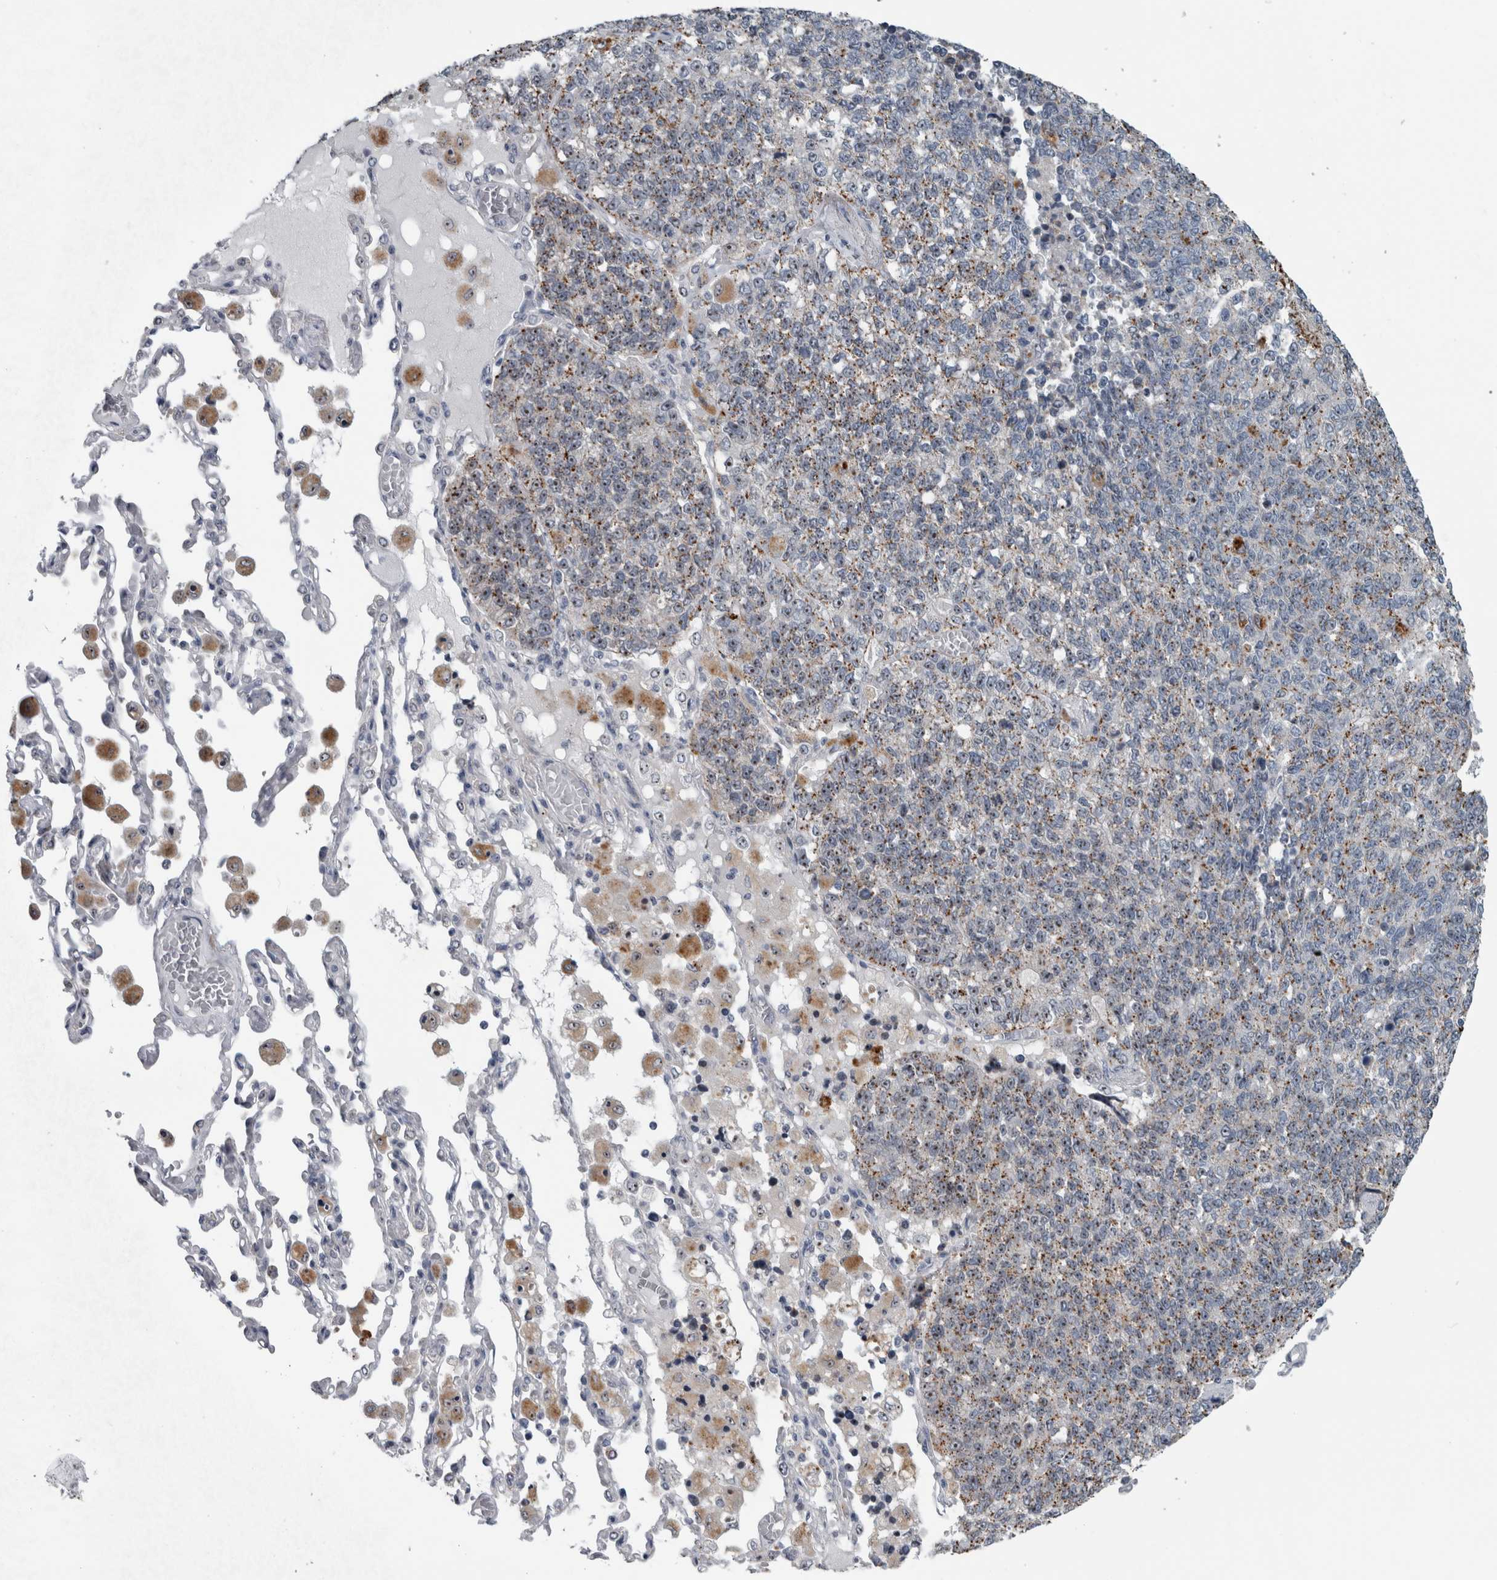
{"staining": {"intensity": "weak", "quantity": "25%-75%", "location": "cytoplasmic/membranous,nuclear"}, "tissue": "lung cancer", "cell_type": "Tumor cells", "image_type": "cancer", "snomed": [{"axis": "morphology", "description": "Adenocarcinoma, NOS"}, {"axis": "topography", "description": "Lung"}], "caption": "A brown stain shows weak cytoplasmic/membranous and nuclear staining of a protein in lung cancer (adenocarcinoma) tumor cells. The staining was performed using DAB (3,3'-diaminobenzidine) to visualize the protein expression in brown, while the nuclei were stained in blue with hematoxylin (Magnification: 20x).", "gene": "UTP6", "patient": {"sex": "male", "age": 49}}